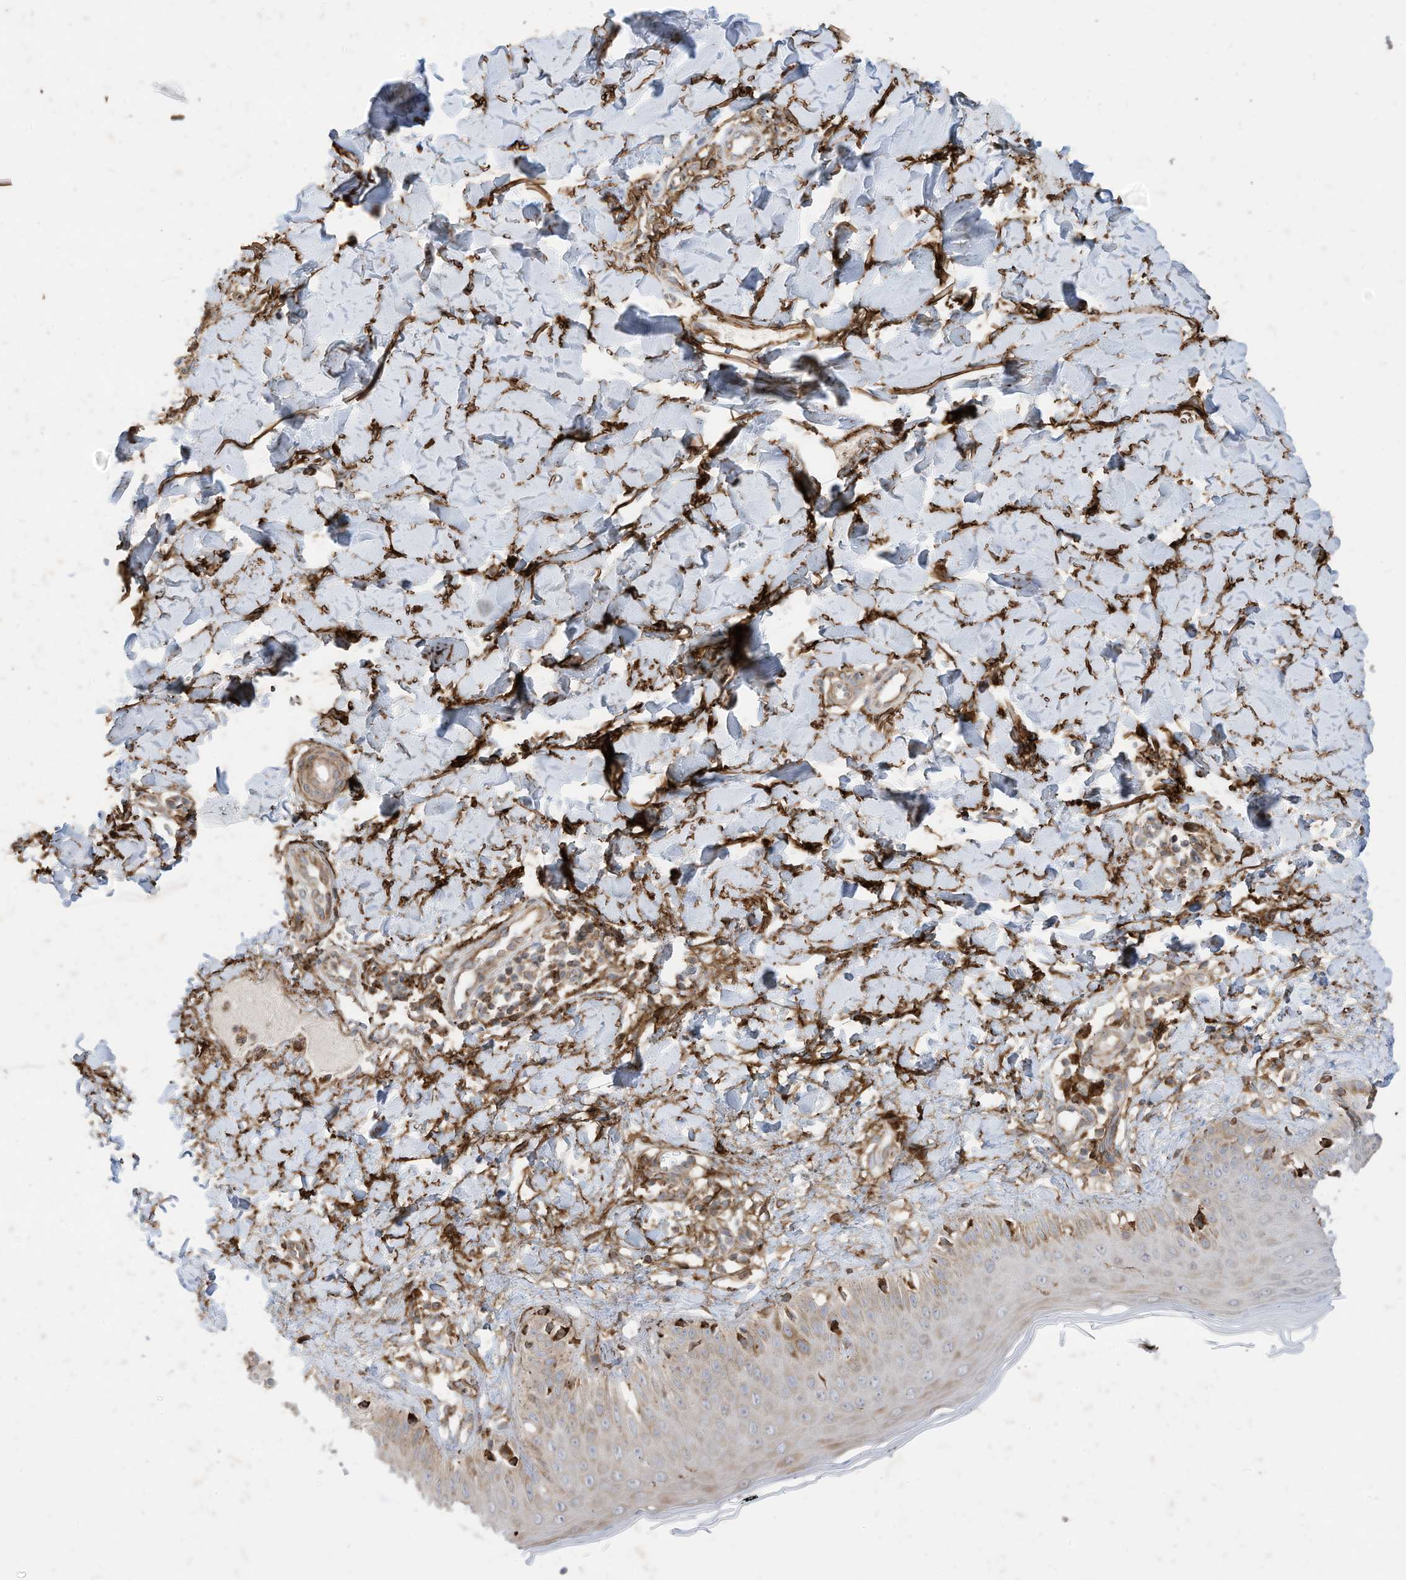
{"staining": {"intensity": "moderate", "quantity": "25%-75%", "location": "cytoplasmic/membranous"}, "tissue": "skin", "cell_type": "Fibroblasts", "image_type": "normal", "snomed": [{"axis": "morphology", "description": "Normal tissue, NOS"}, {"axis": "topography", "description": "Skin"}], "caption": "Human skin stained for a protein (brown) displays moderate cytoplasmic/membranous positive positivity in approximately 25%-75% of fibroblasts.", "gene": "TRNAU1AP", "patient": {"sex": "male", "age": 52}}